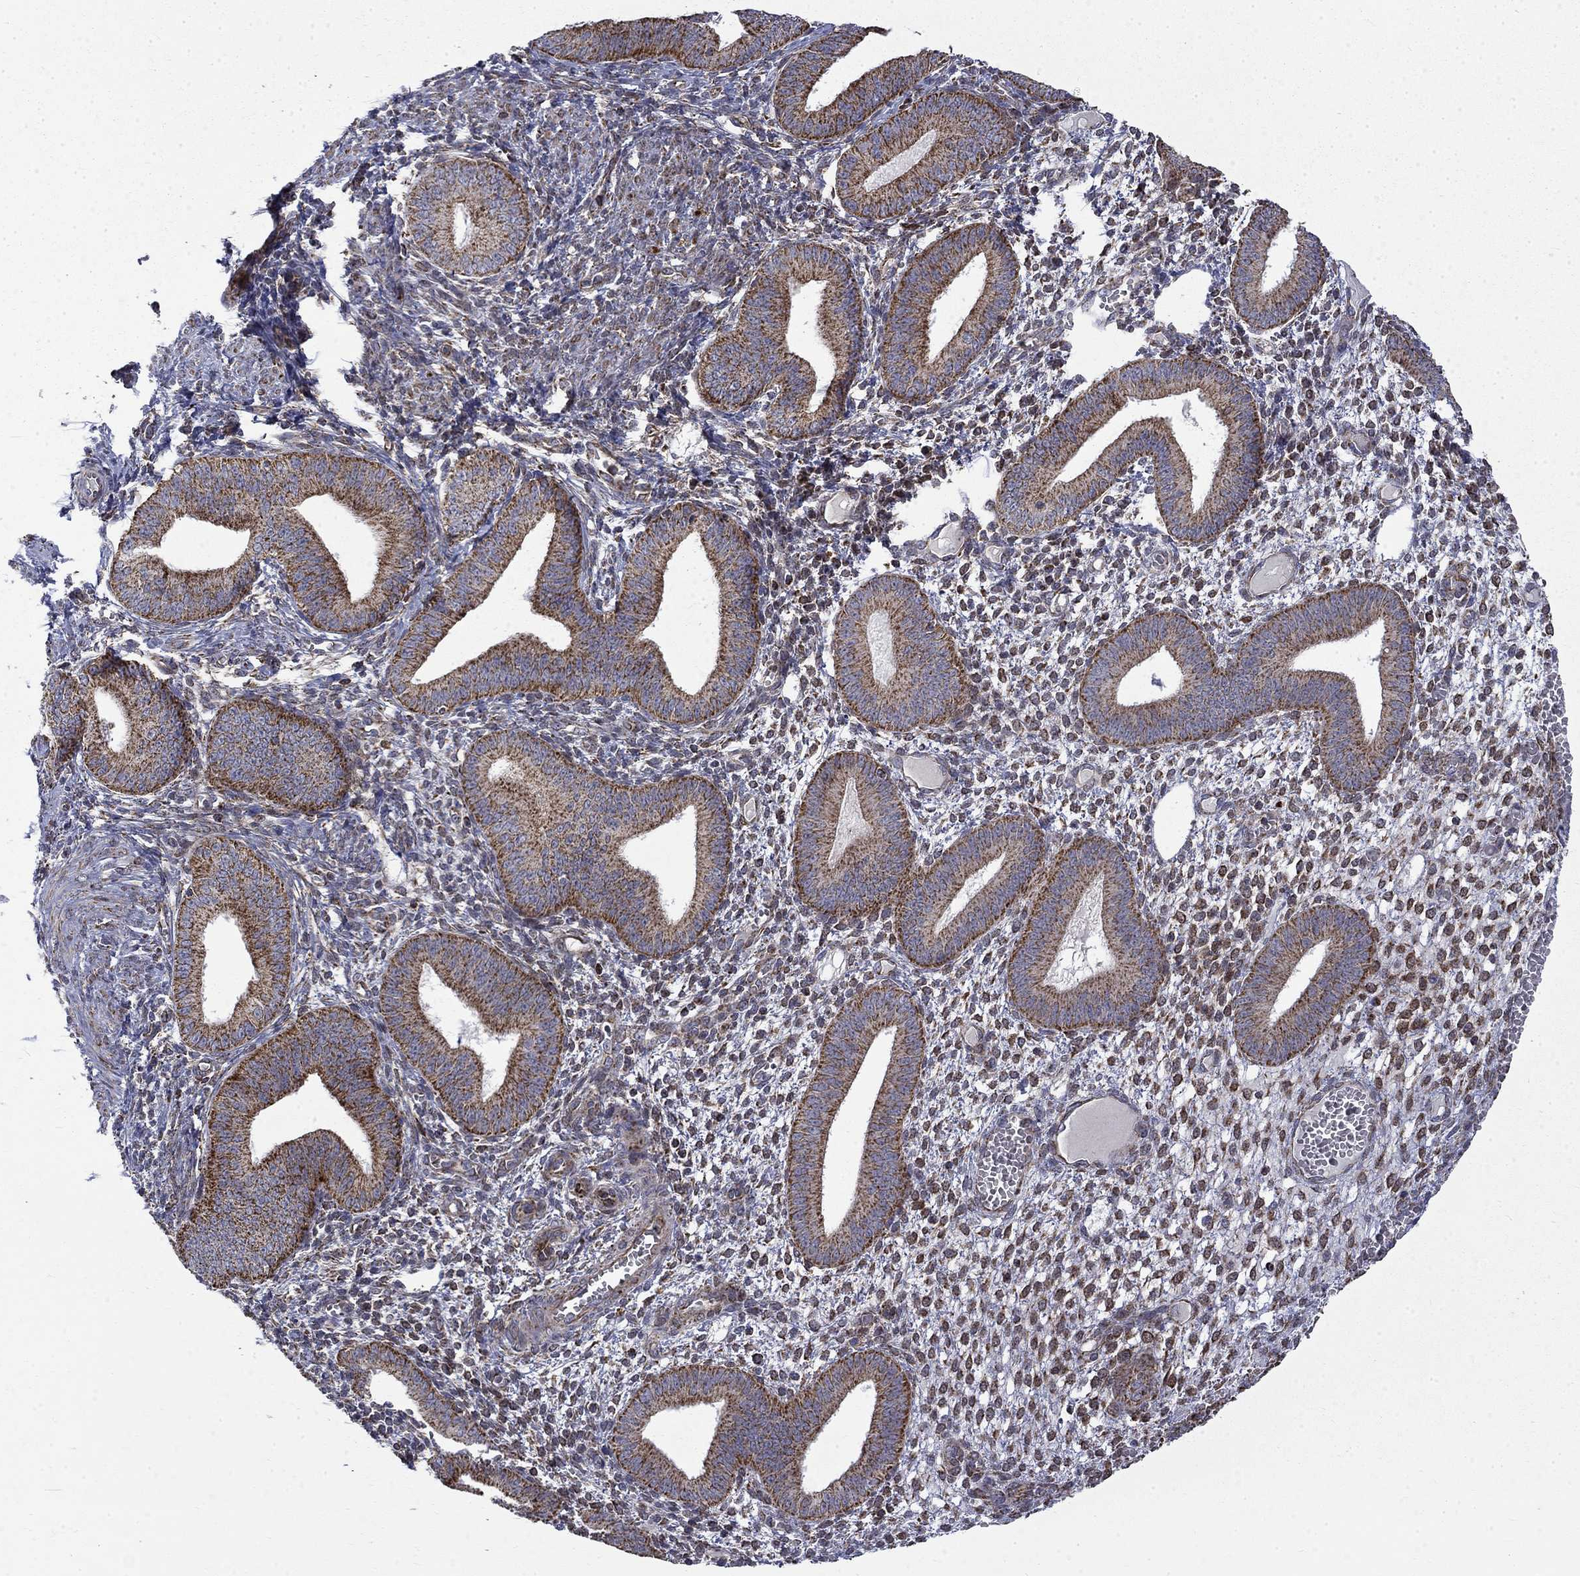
{"staining": {"intensity": "strong", "quantity": "<25%", "location": "cytoplasmic/membranous"}, "tissue": "endometrium", "cell_type": "Cells in endometrial stroma", "image_type": "normal", "snomed": [{"axis": "morphology", "description": "Normal tissue, NOS"}, {"axis": "topography", "description": "Endometrium"}], "caption": "Endometrium stained with DAB immunohistochemistry (IHC) shows medium levels of strong cytoplasmic/membranous staining in approximately <25% of cells in endometrial stroma. Ihc stains the protein in brown and the nuclei are stained blue.", "gene": "PCBP3", "patient": {"sex": "female", "age": 42}}